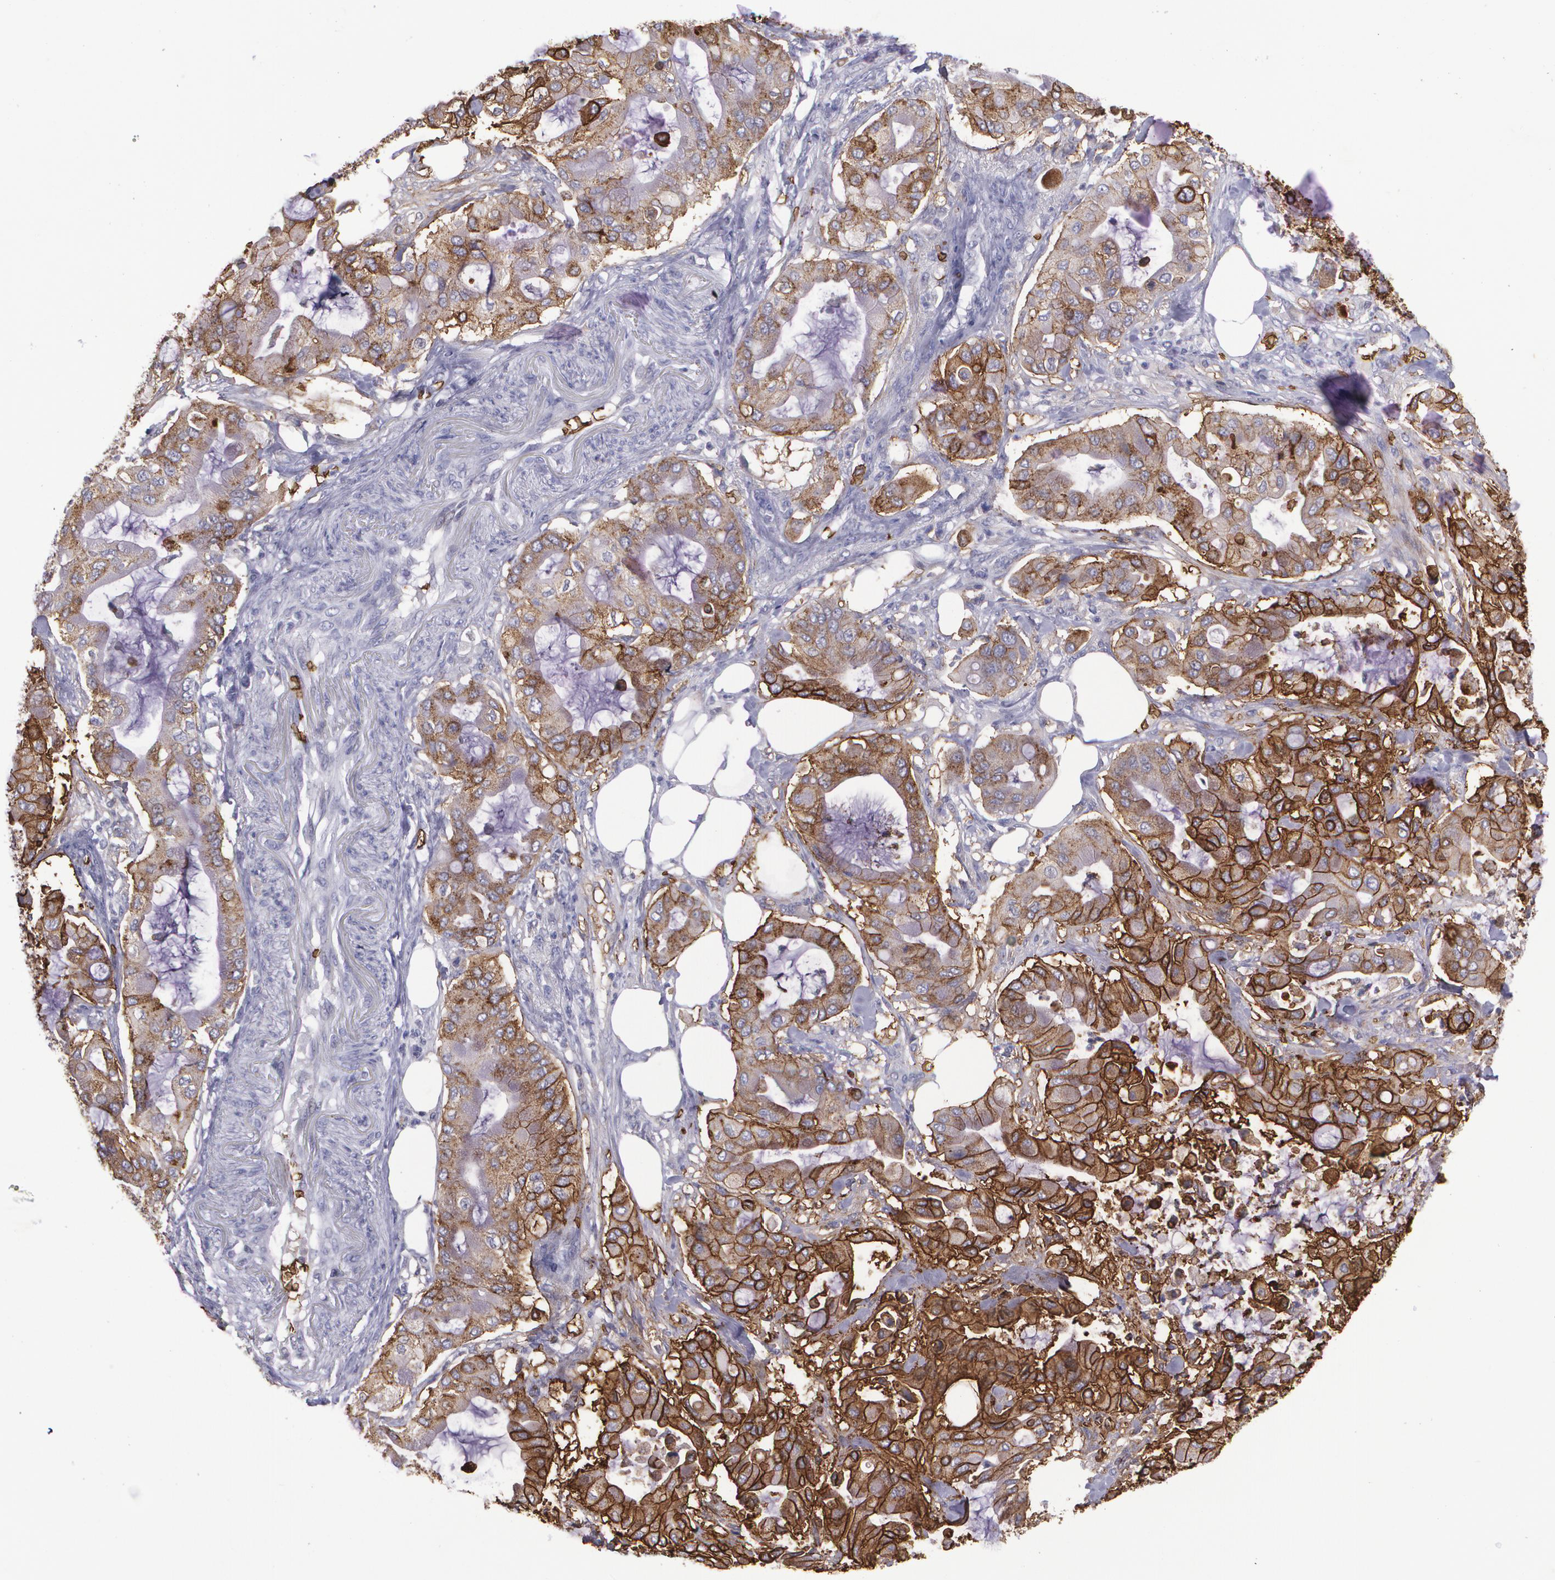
{"staining": {"intensity": "strong", "quantity": ">75%", "location": "cytoplasmic/membranous"}, "tissue": "pancreatic cancer", "cell_type": "Tumor cells", "image_type": "cancer", "snomed": [{"axis": "morphology", "description": "Adenocarcinoma, NOS"}, {"axis": "morphology", "description": "Adenocarcinoma, metastatic, NOS"}, {"axis": "topography", "description": "Lymph node"}, {"axis": "topography", "description": "Pancreas"}, {"axis": "topography", "description": "Duodenum"}], "caption": "Pancreatic adenocarcinoma was stained to show a protein in brown. There is high levels of strong cytoplasmic/membranous positivity in approximately >75% of tumor cells.", "gene": "SLC2A1", "patient": {"sex": "female", "age": 64}}